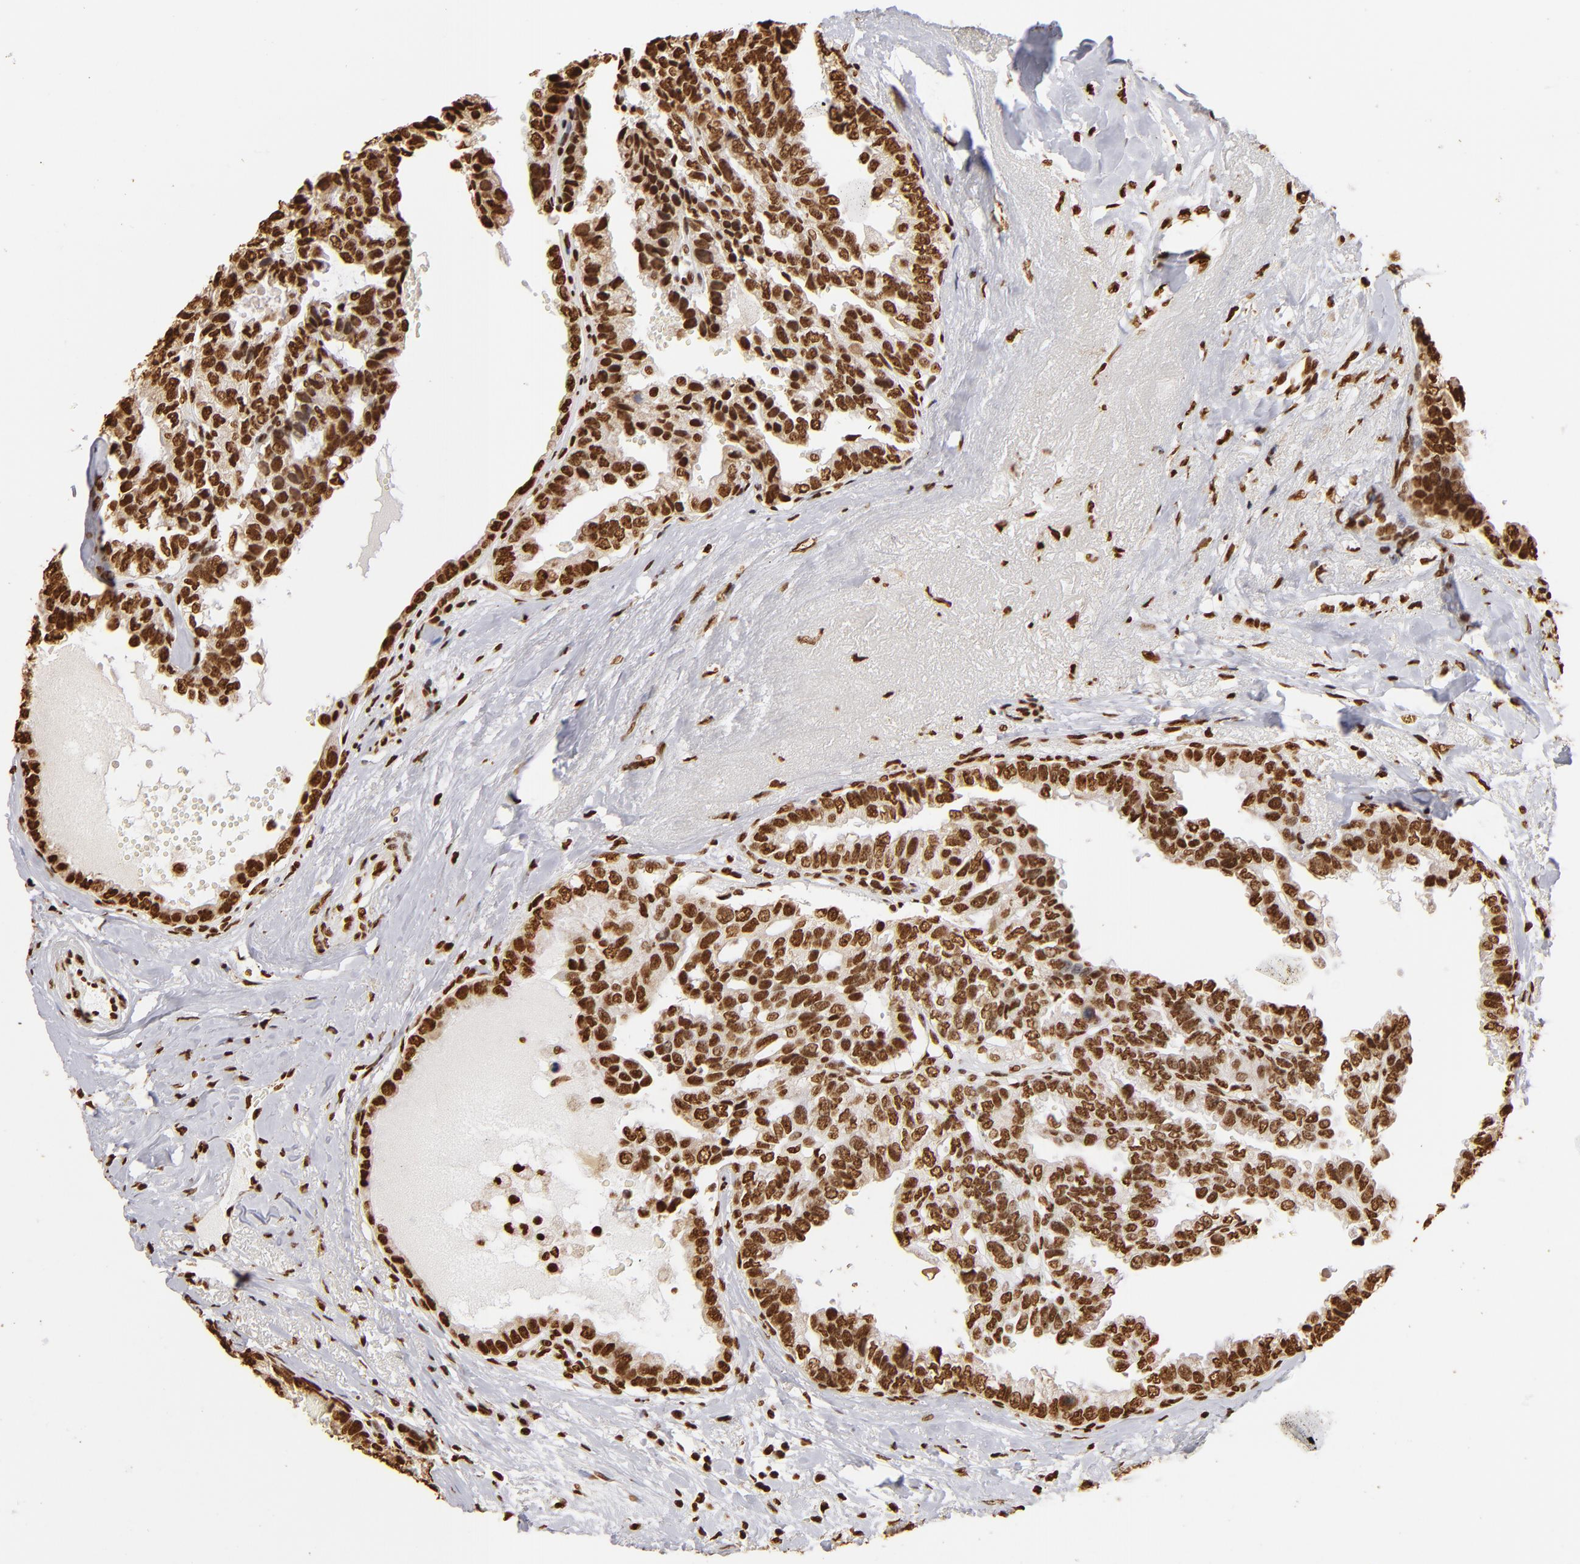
{"staining": {"intensity": "strong", "quantity": ">75%", "location": "nuclear"}, "tissue": "breast cancer", "cell_type": "Tumor cells", "image_type": "cancer", "snomed": [{"axis": "morphology", "description": "Duct carcinoma"}, {"axis": "topography", "description": "Breast"}], "caption": "Tumor cells exhibit high levels of strong nuclear expression in approximately >75% of cells in breast cancer (intraductal carcinoma).", "gene": "ILF3", "patient": {"sex": "female", "age": 69}}